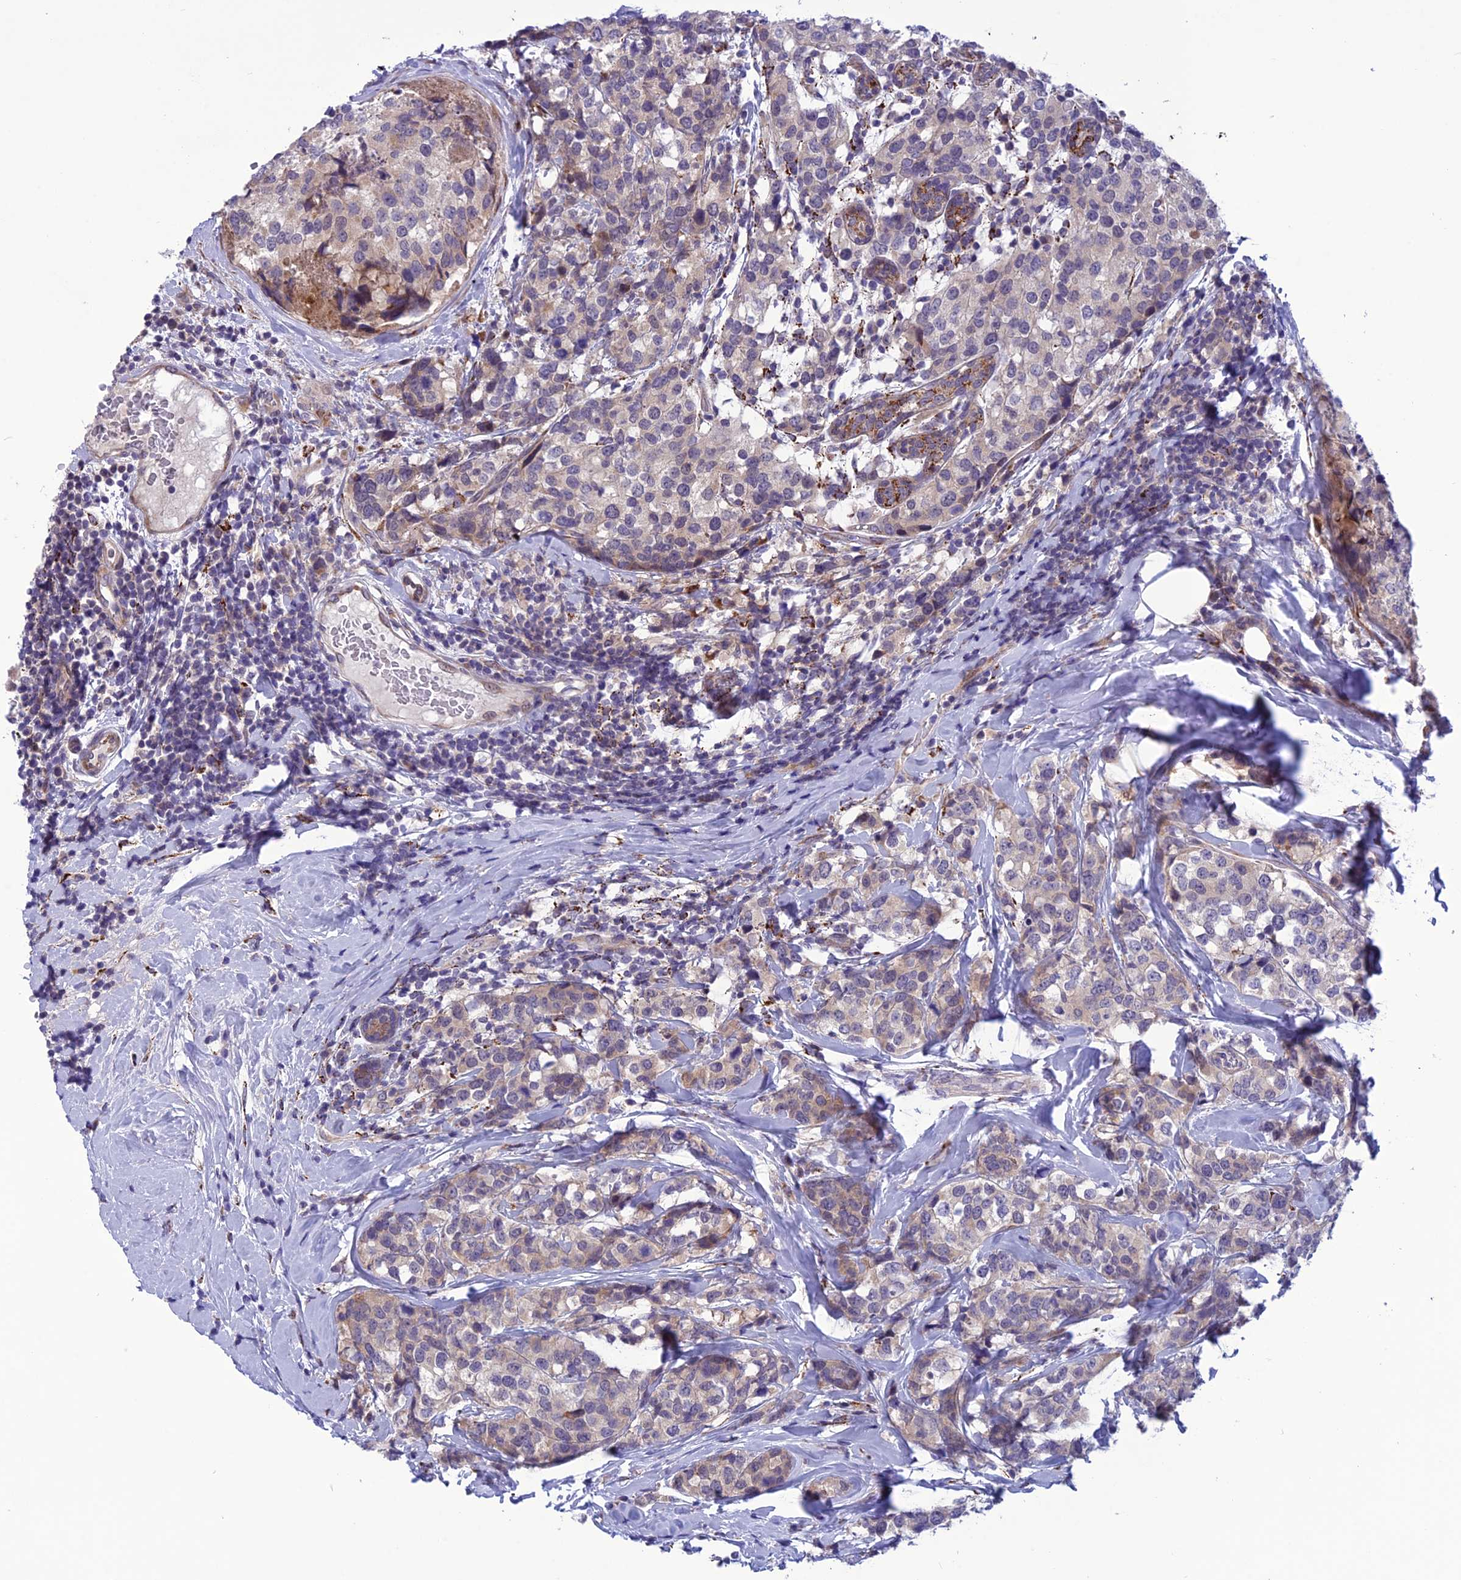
{"staining": {"intensity": "moderate", "quantity": "<25%", "location": "cytoplasmic/membranous"}, "tissue": "breast cancer", "cell_type": "Tumor cells", "image_type": "cancer", "snomed": [{"axis": "morphology", "description": "Lobular carcinoma"}, {"axis": "topography", "description": "Breast"}], "caption": "A high-resolution histopathology image shows immunohistochemistry staining of breast cancer (lobular carcinoma), which demonstrates moderate cytoplasmic/membranous staining in about <25% of tumor cells.", "gene": "PSMF1", "patient": {"sex": "female", "age": 59}}